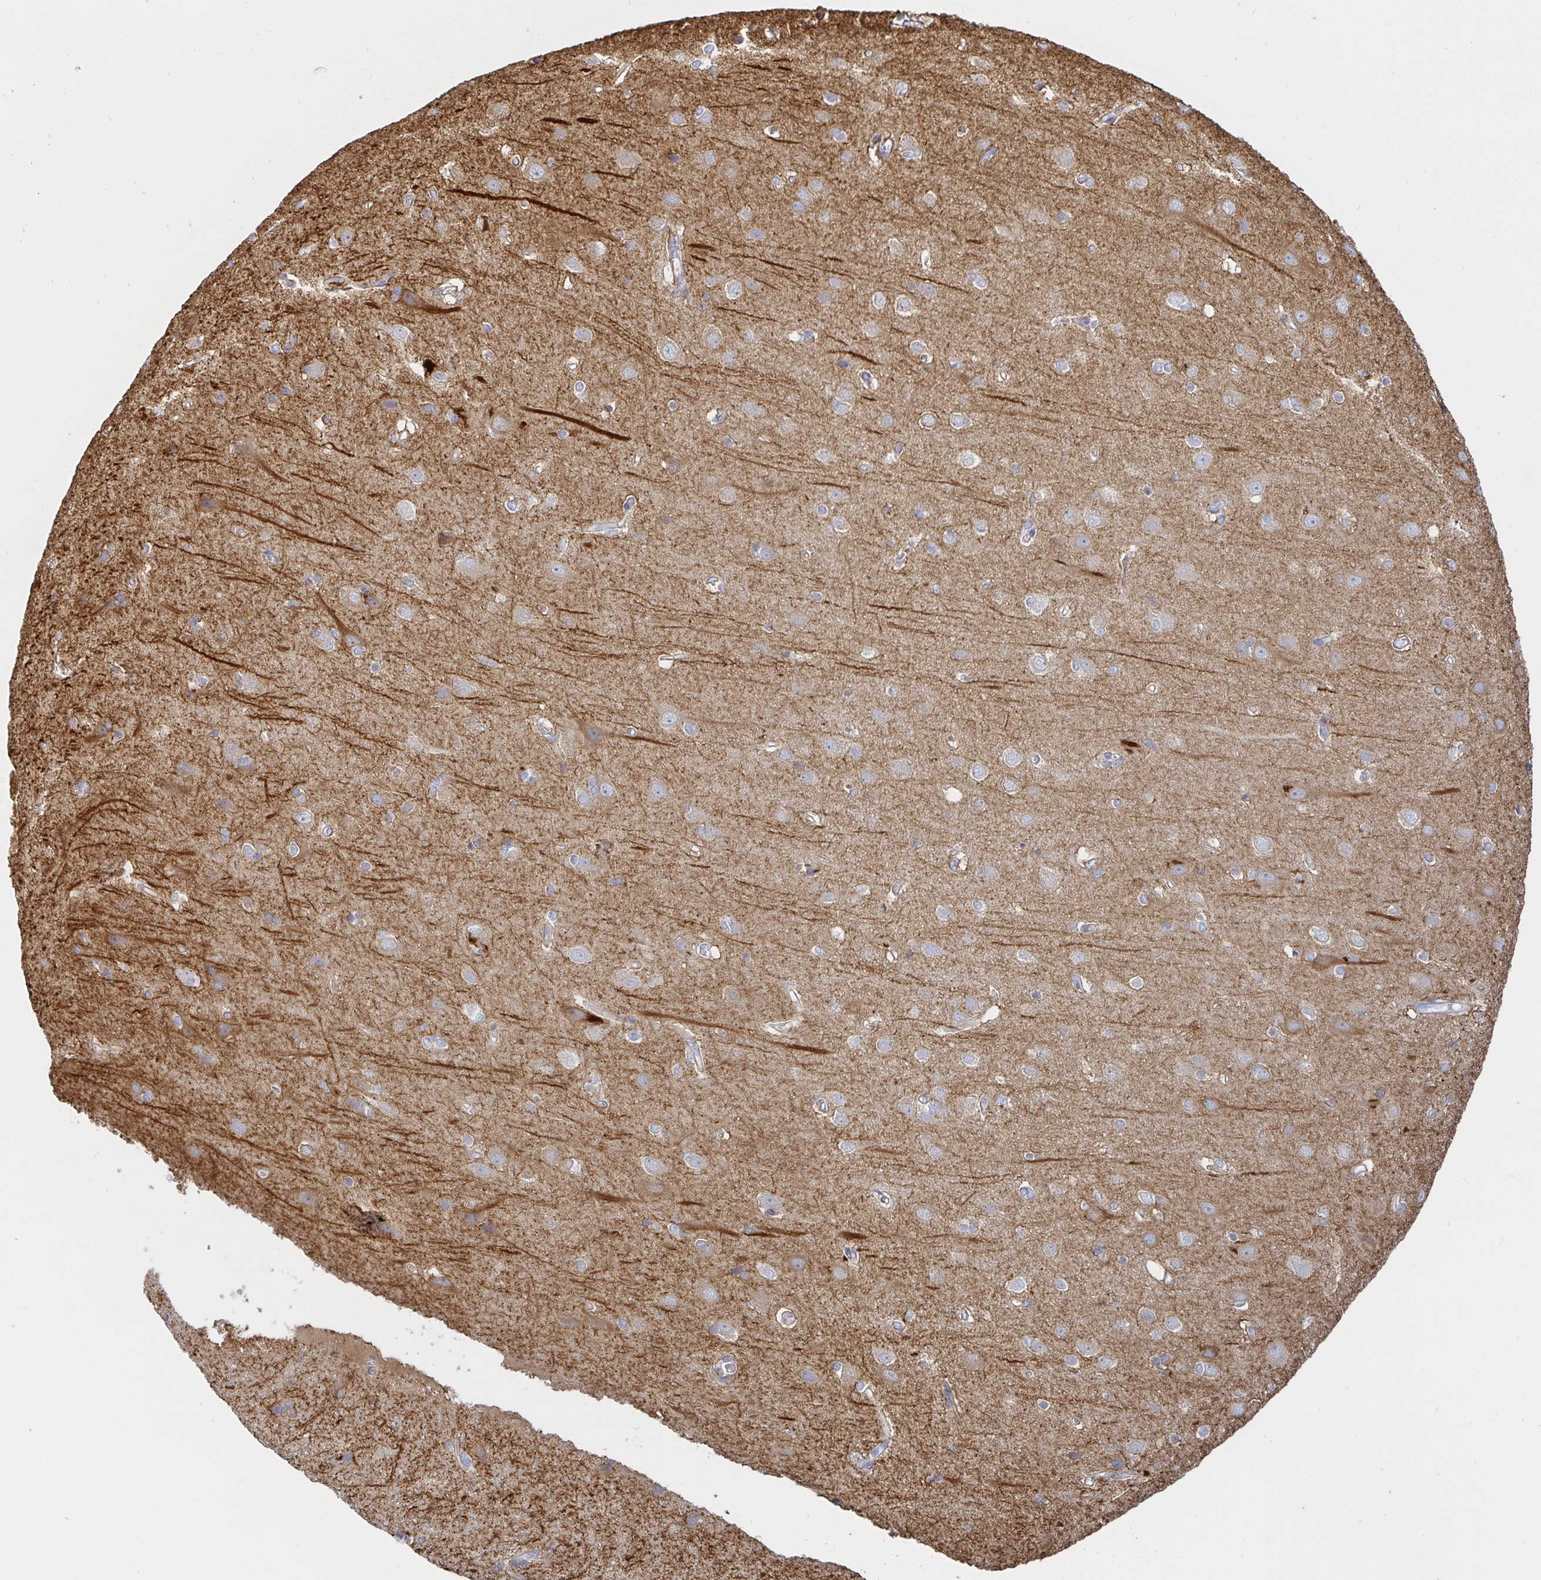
{"staining": {"intensity": "weak", "quantity": "<25%", "location": "cytoplasmic/membranous"}, "tissue": "cerebral cortex", "cell_type": "Endothelial cells", "image_type": "normal", "snomed": [{"axis": "morphology", "description": "Normal tissue, NOS"}, {"axis": "topography", "description": "Cerebral cortex"}], "caption": "Image shows no significant protein staining in endothelial cells of benign cerebral cortex.", "gene": "SSH2", "patient": {"sex": "male", "age": 37}}